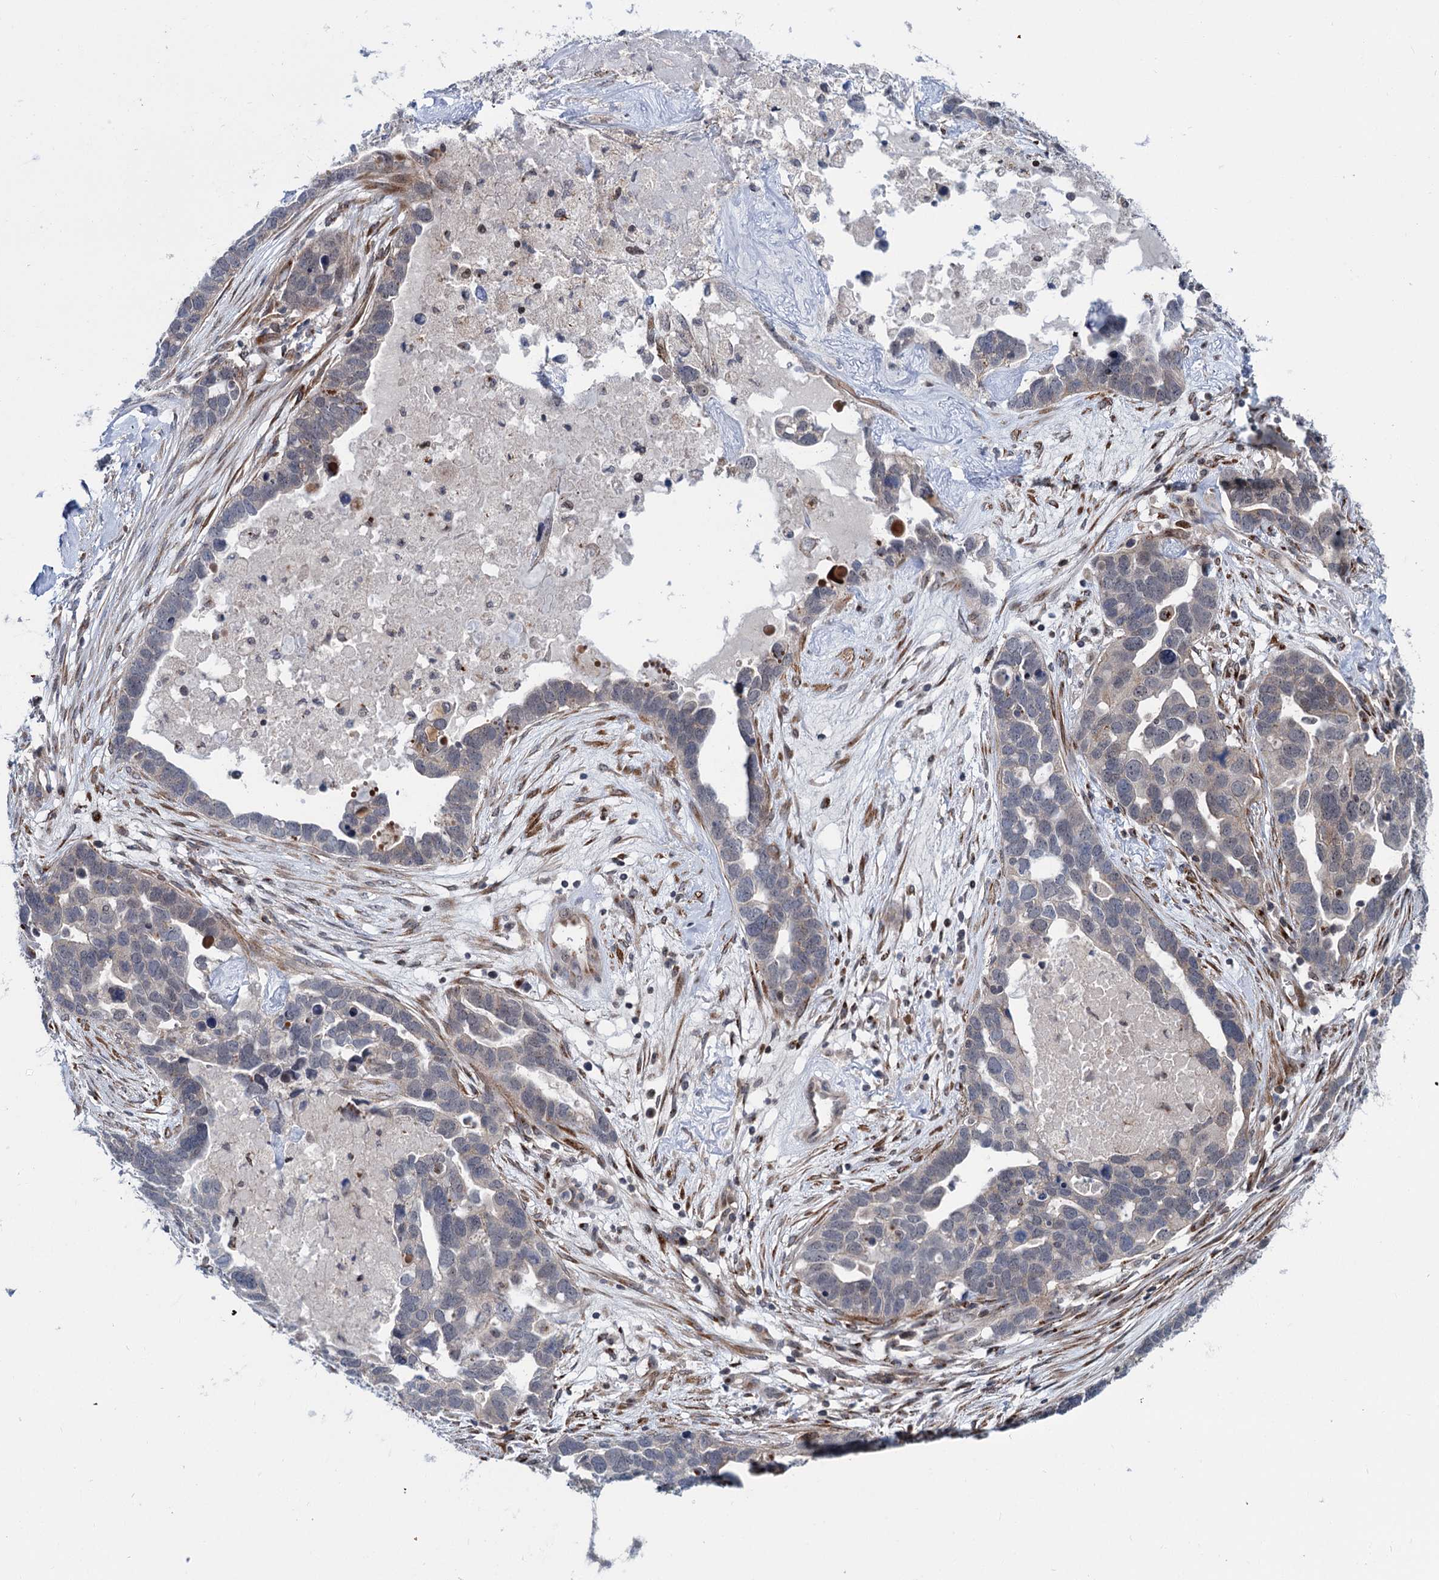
{"staining": {"intensity": "negative", "quantity": "none", "location": "none"}, "tissue": "ovarian cancer", "cell_type": "Tumor cells", "image_type": "cancer", "snomed": [{"axis": "morphology", "description": "Cystadenocarcinoma, serous, NOS"}, {"axis": "topography", "description": "Ovary"}], "caption": "Ovarian cancer (serous cystadenocarcinoma) was stained to show a protein in brown. There is no significant staining in tumor cells.", "gene": "ELP4", "patient": {"sex": "female", "age": 54}}